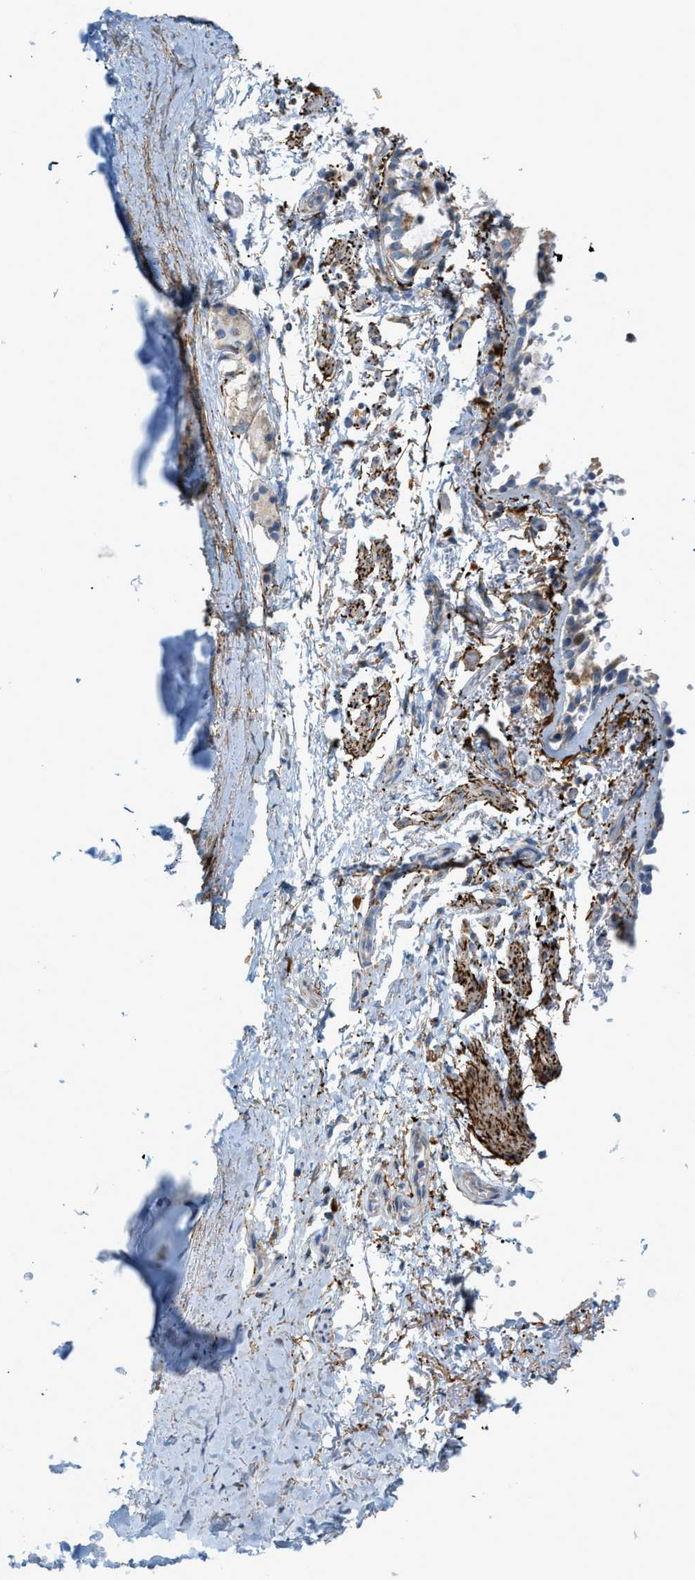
{"staining": {"intensity": "negative", "quantity": "none", "location": "none"}, "tissue": "adipose tissue", "cell_type": "Adipocytes", "image_type": "normal", "snomed": [{"axis": "morphology", "description": "Normal tissue, NOS"}, {"axis": "topography", "description": "Cartilage tissue"}, {"axis": "topography", "description": "Lung"}], "caption": "There is no significant positivity in adipocytes of adipose tissue. (Stains: DAB (3,3'-diaminobenzidine) immunohistochemistry (IHC) with hematoxylin counter stain, Microscopy: brightfield microscopy at high magnification).", "gene": "LMBRD1", "patient": {"sex": "female", "age": 77}}